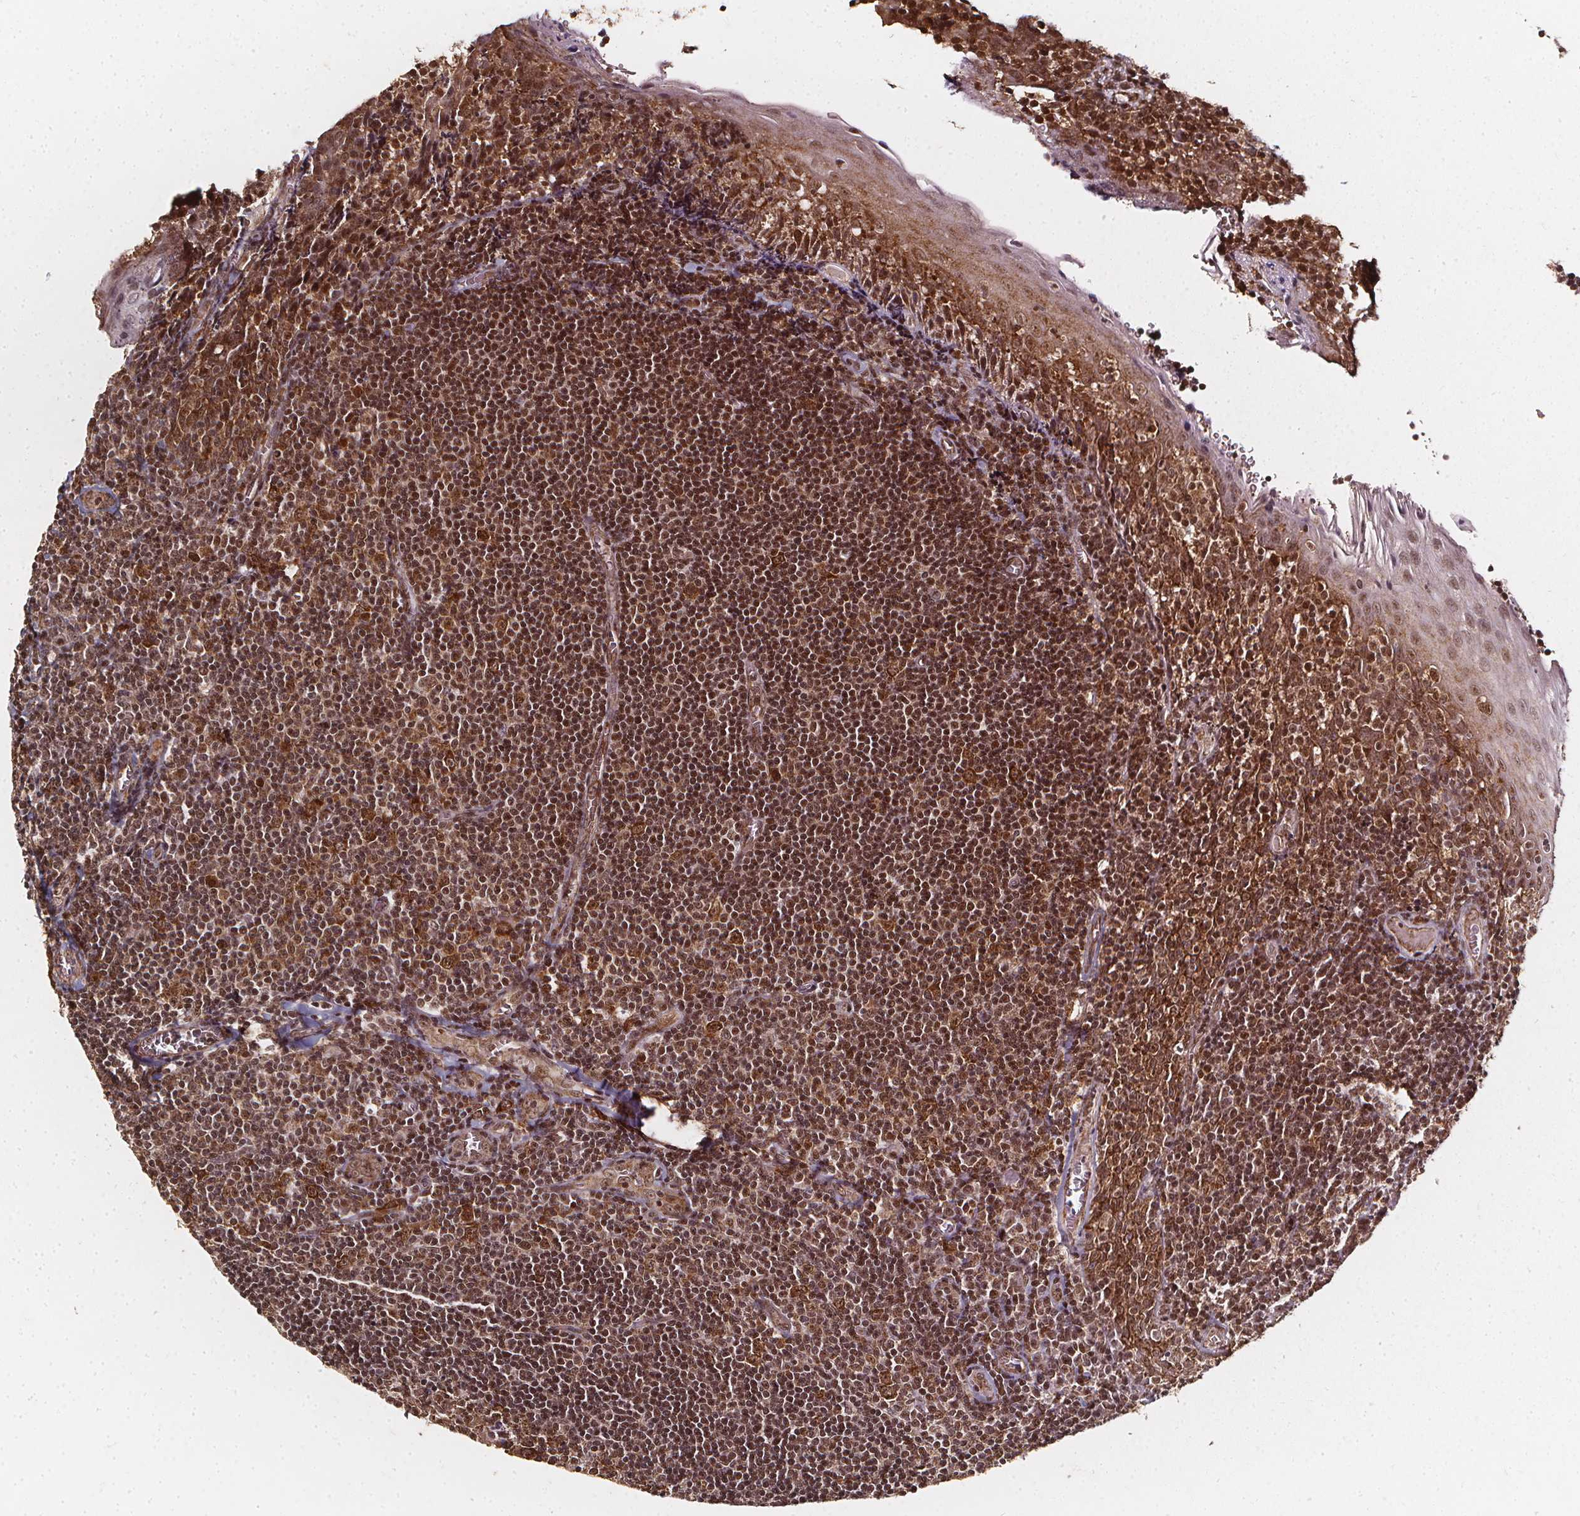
{"staining": {"intensity": "strong", "quantity": ">75%", "location": "cytoplasmic/membranous,nuclear"}, "tissue": "tonsil", "cell_type": "Germinal center cells", "image_type": "normal", "snomed": [{"axis": "morphology", "description": "Normal tissue, NOS"}, {"axis": "morphology", "description": "Inflammation, NOS"}, {"axis": "topography", "description": "Tonsil"}], "caption": "Strong cytoplasmic/membranous,nuclear positivity is seen in approximately >75% of germinal center cells in unremarkable tonsil. (Stains: DAB (3,3'-diaminobenzidine) in brown, nuclei in blue, Microscopy: brightfield microscopy at high magnification).", "gene": "SMN1", "patient": {"sex": "female", "age": 31}}